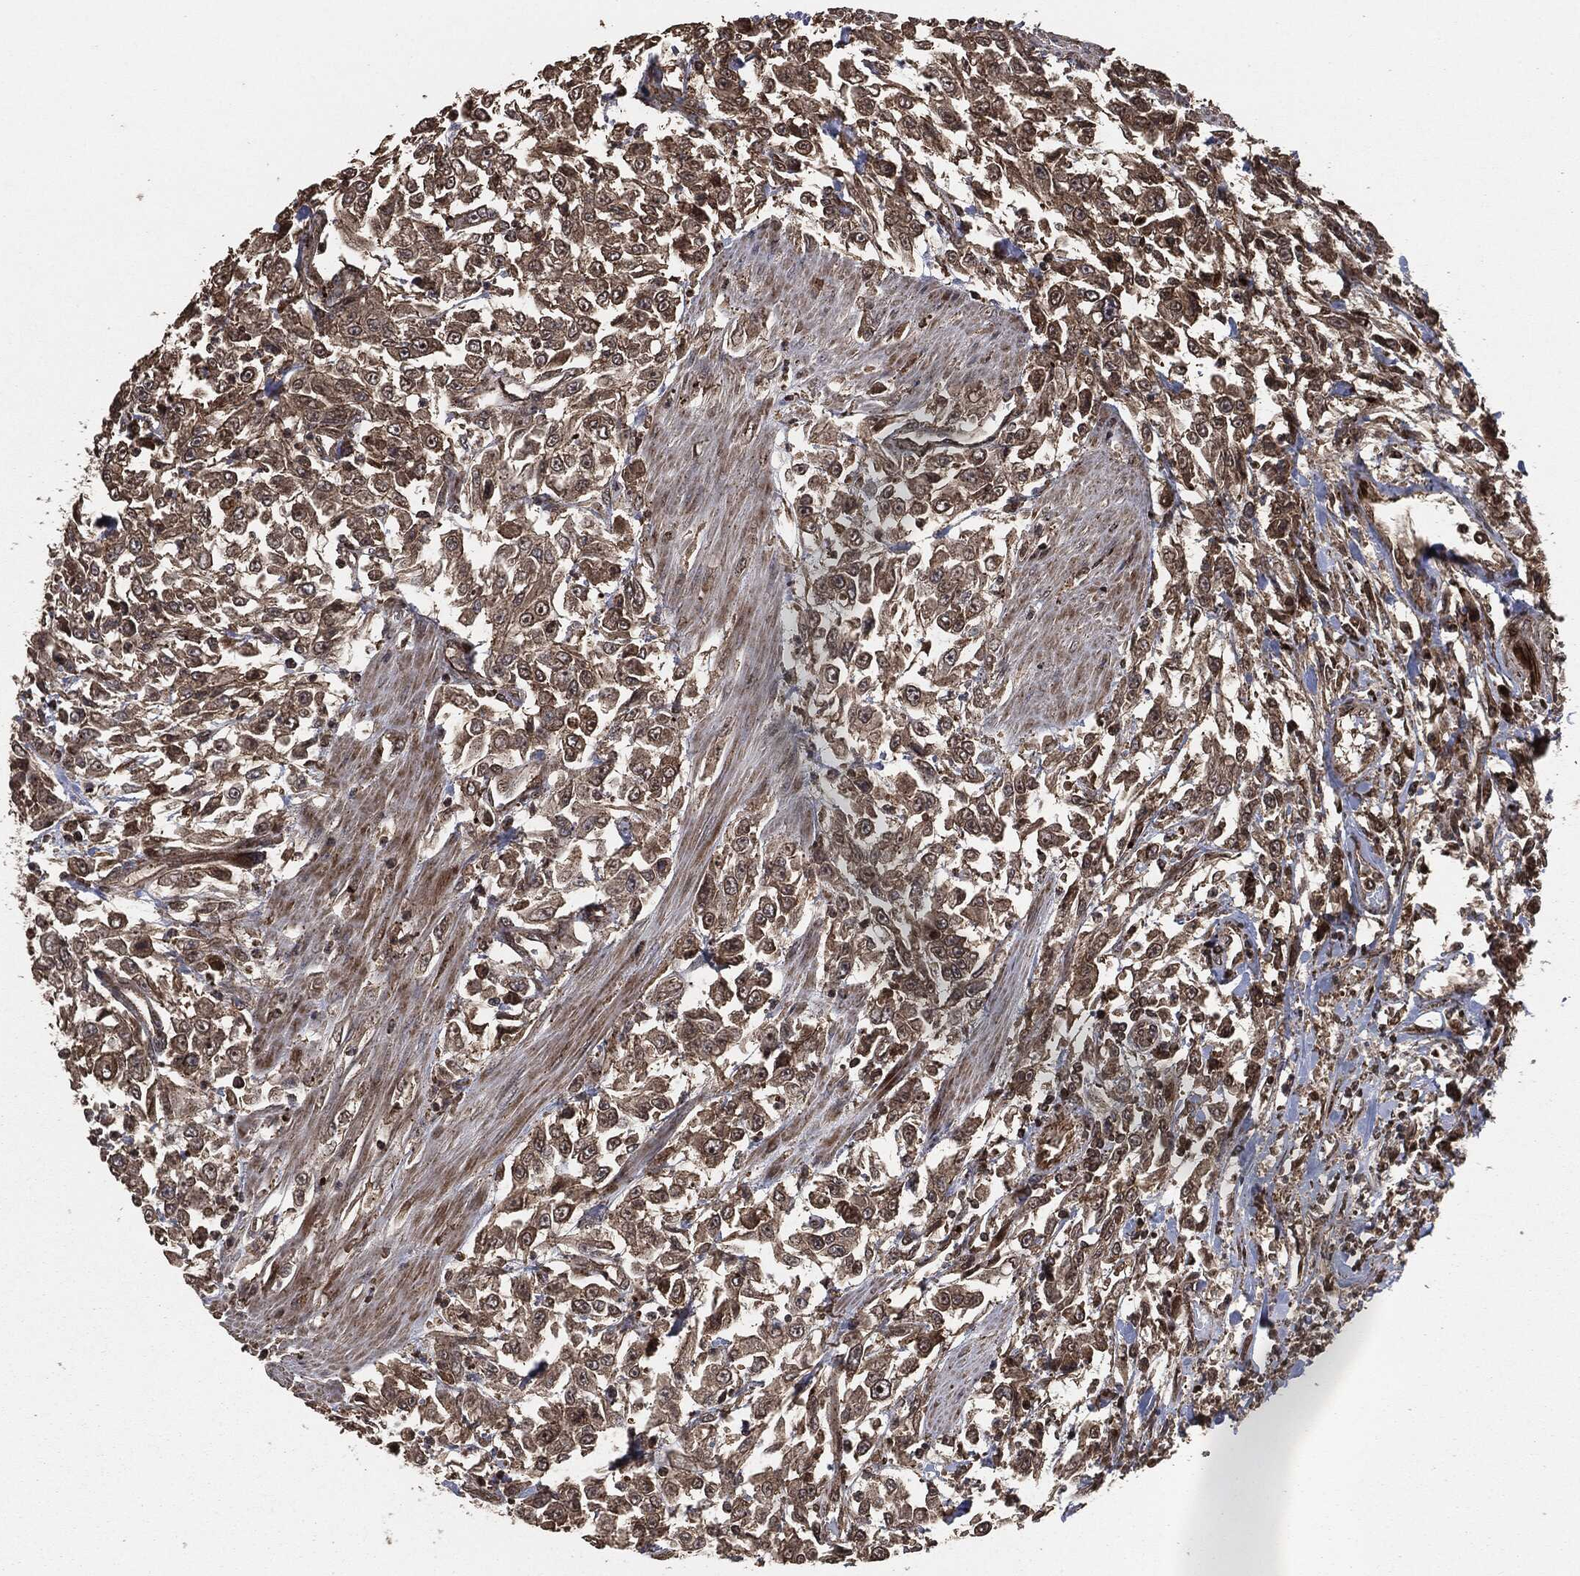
{"staining": {"intensity": "moderate", "quantity": ">75%", "location": "cytoplasmic/membranous"}, "tissue": "urothelial cancer", "cell_type": "Tumor cells", "image_type": "cancer", "snomed": [{"axis": "morphology", "description": "Urothelial carcinoma, High grade"}, {"axis": "topography", "description": "Urinary bladder"}], "caption": "This is an image of IHC staining of urothelial carcinoma (high-grade), which shows moderate expression in the cytoplasmic/membranous of tumor cells.", "gene": "IFIT1", "patient": {"sex": "male", "age": 46}}